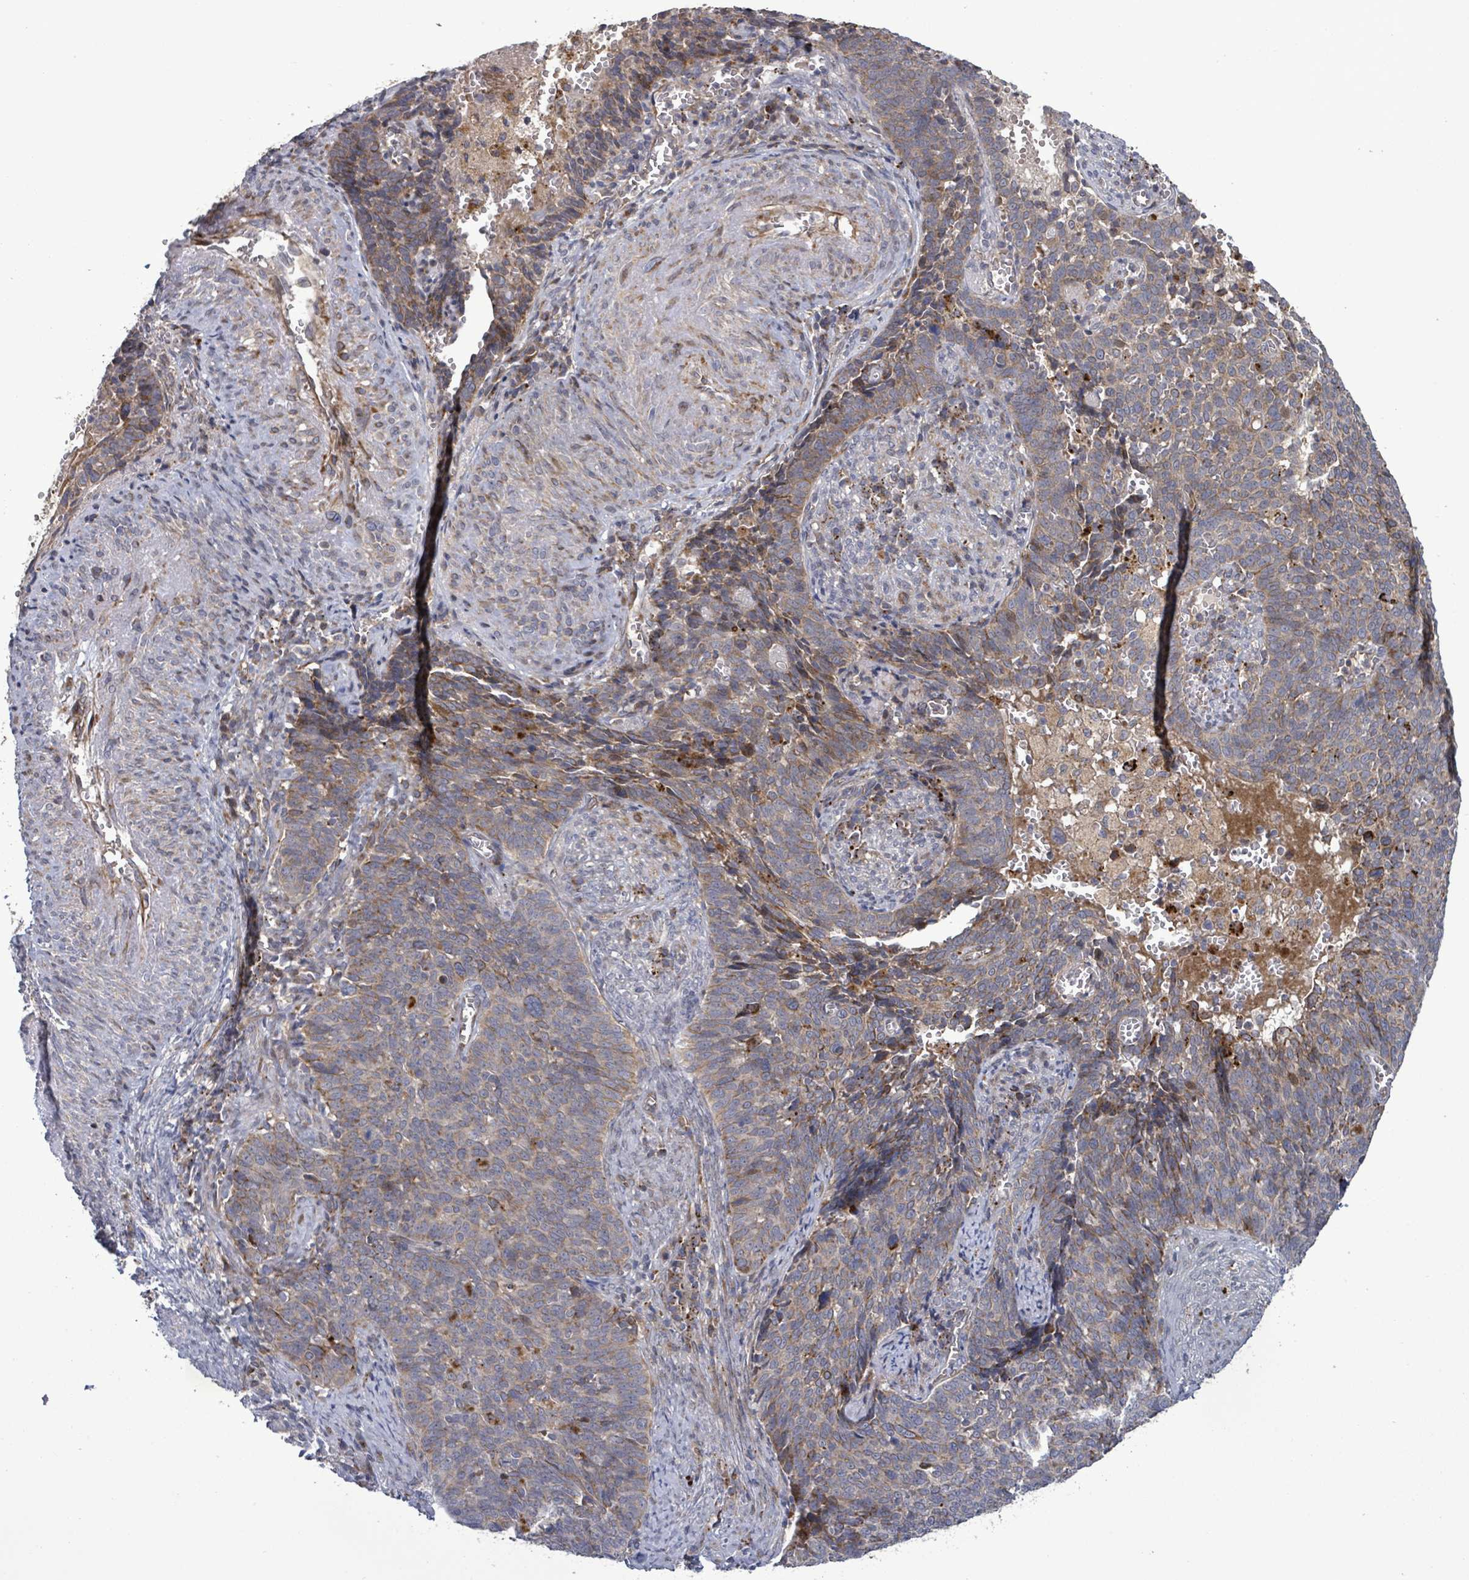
{"staining": {"intensity": "moderate", "quantity": "25%-75%", "location": "cytoplasmic/membranous"}, "tissue": "cervical cancer", "cell_type": "Tumor cells", "image_type": "cancer", "snomed": [{"axis": "morphology", "description": "Normal tissue, NOS"}, {"axis": "morphology", "description": "Squamous cell carcinoma, NOS"}, {"axis": "topography", "description": "Cervix"}], "caption": "High-power microscopy captured an IHC image of squamous cell carcinoma (cervical), revealing moderate cytoplasmic/membranous staining in approximately 25%-75% of tumor cells.", "gene": "DIPK2A", "patient": {"sex": "female", "age": 39}}